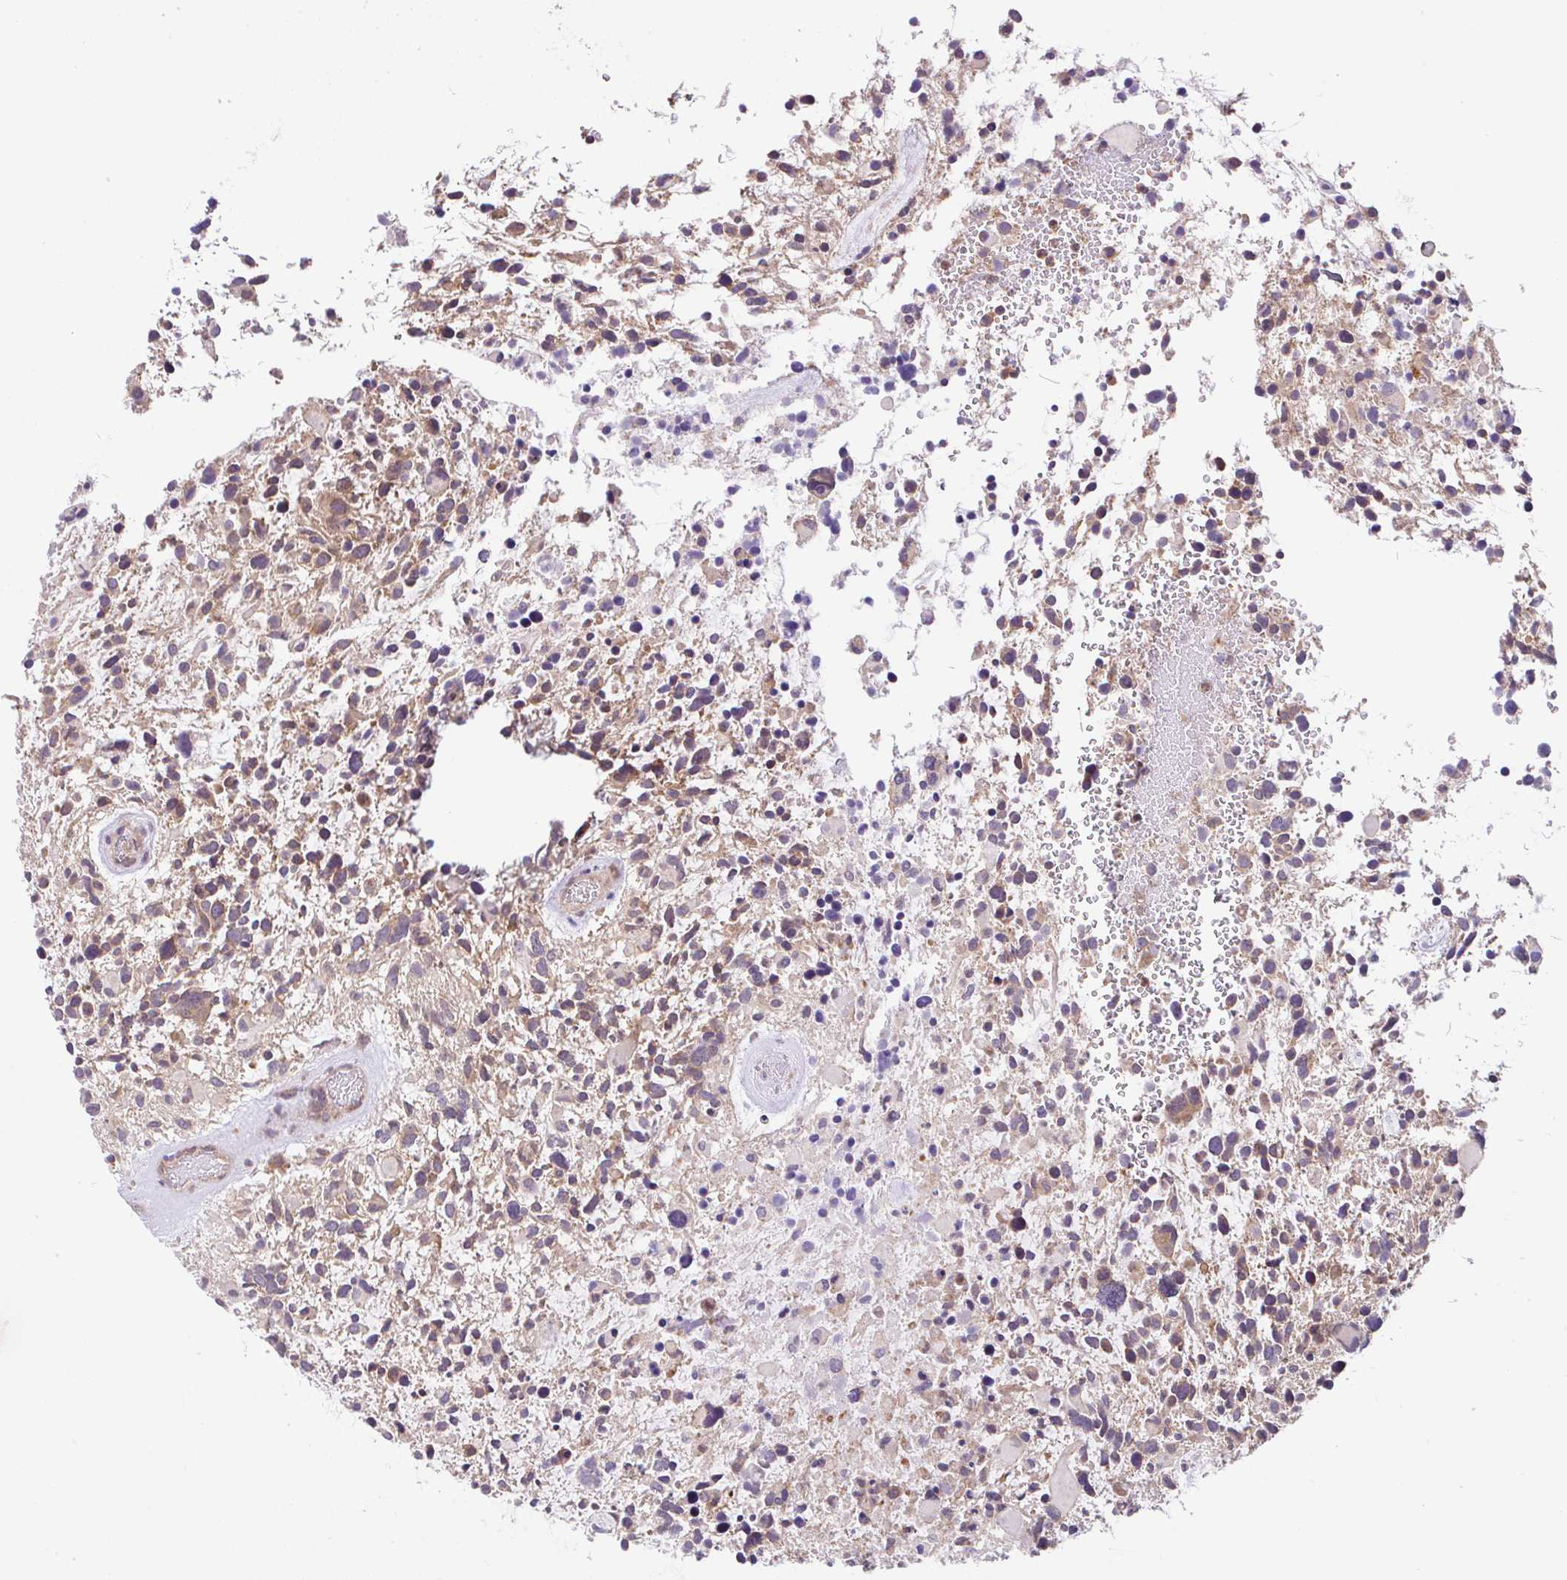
{"staining": {"intensity": "moderate", "quantity": ">75%", "location": "cytoplasmic/membranous"}, "tissue": "glioma", "cell_type": "Tumor cells", "image_type": "cancer", "snomed": [{"axis": "morphology", "description": "Glioma, malignant, High grade"}, {"axis": "topography", "description": "Brain"}], "caption": "Immunohistochemical staining of glioma demonstrates medium levels of moderate cytoplasmic/membranous positivity in about >75% of tumor cells. The staining was performed using DAB (3,3'-diaminobenzidine) to visualize the protein expression in brown, while the nuclei were stained in blue with hematoxylin (Magnification: 20x).", "gene": "RALBP1", "patient": {"sex": "female", "age": 11}}